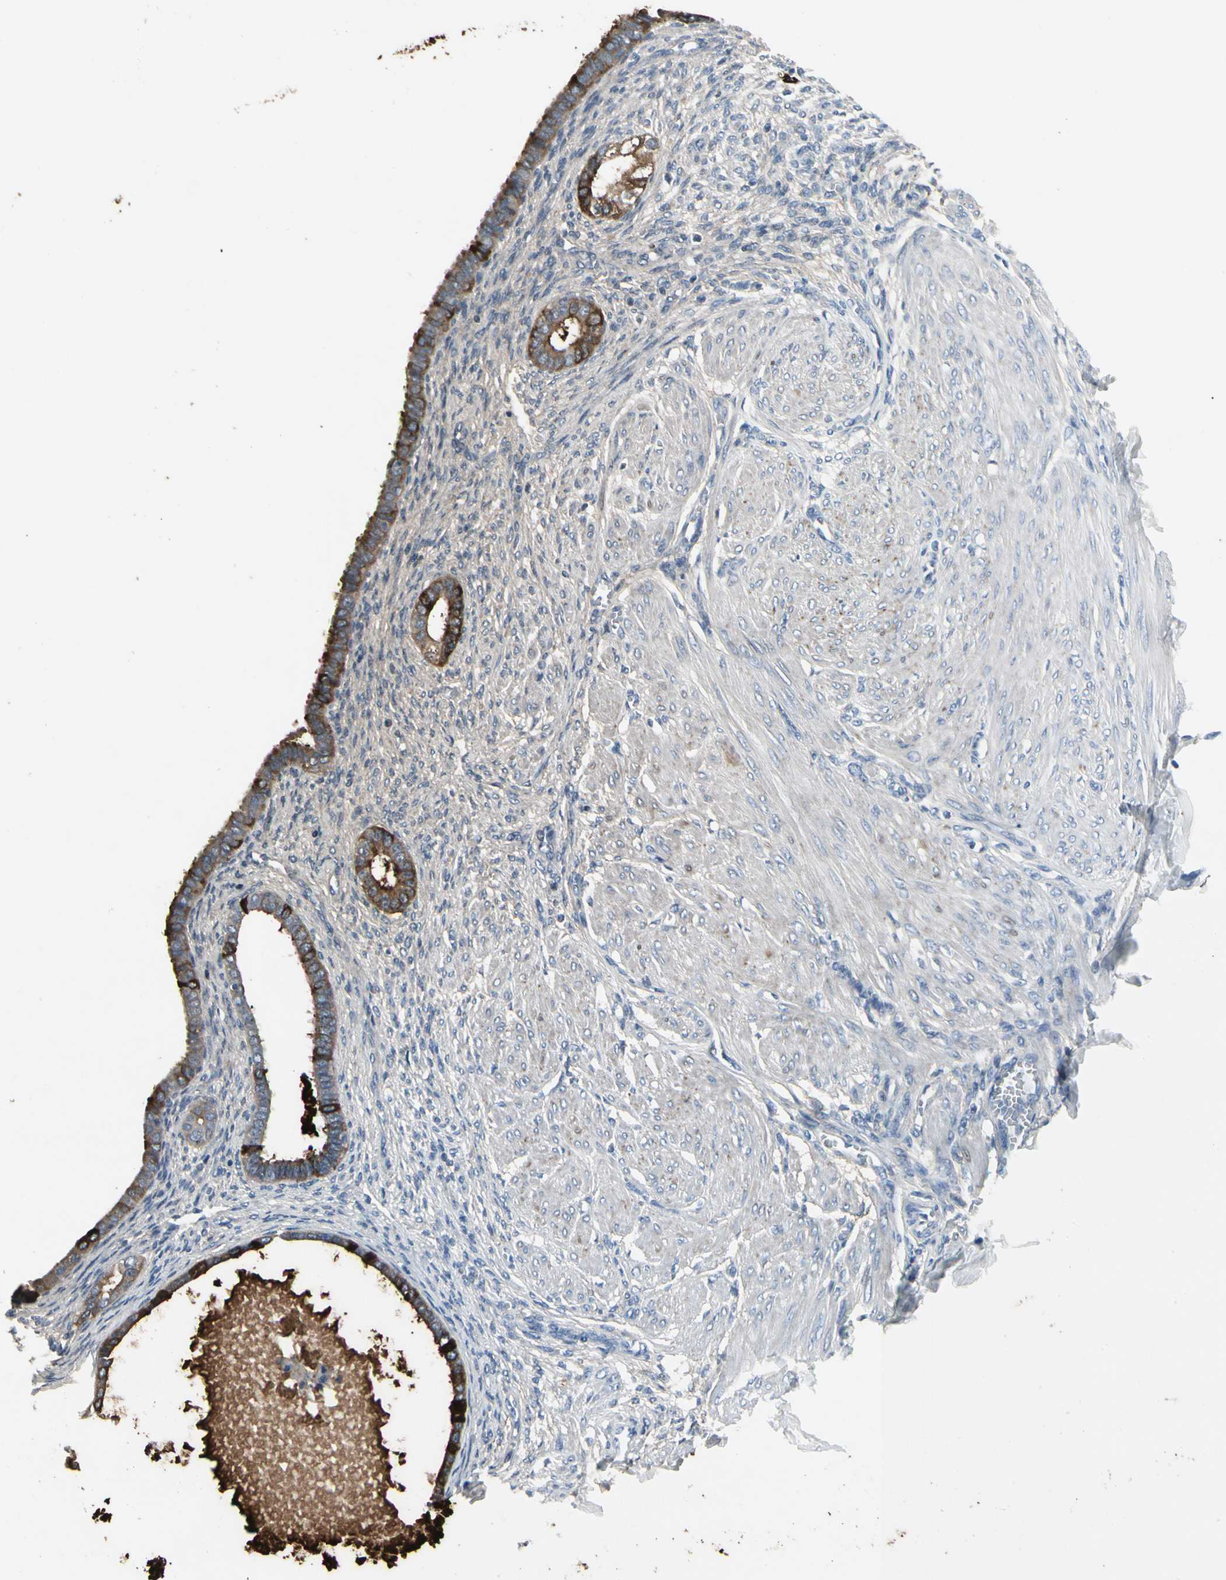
{"staining": {"intensity": "negative", "quantity": "none", "location": "none"}, "tissue": "endometrium", "cell_type": "Cells in endometrial stroma", "image_type": "normal", "snomed": [{"axis": "morphology", "description": "Normal tissue, NOS"}, {"axis": "topography", "description": "Endometrium"}], "caption": "The immunohistochemistry (IHC) image has no significant expression in cells in endometrial stroma of endometrium.", "gene": "PIGR", "patient": {"sex": "female", "age": 72}}